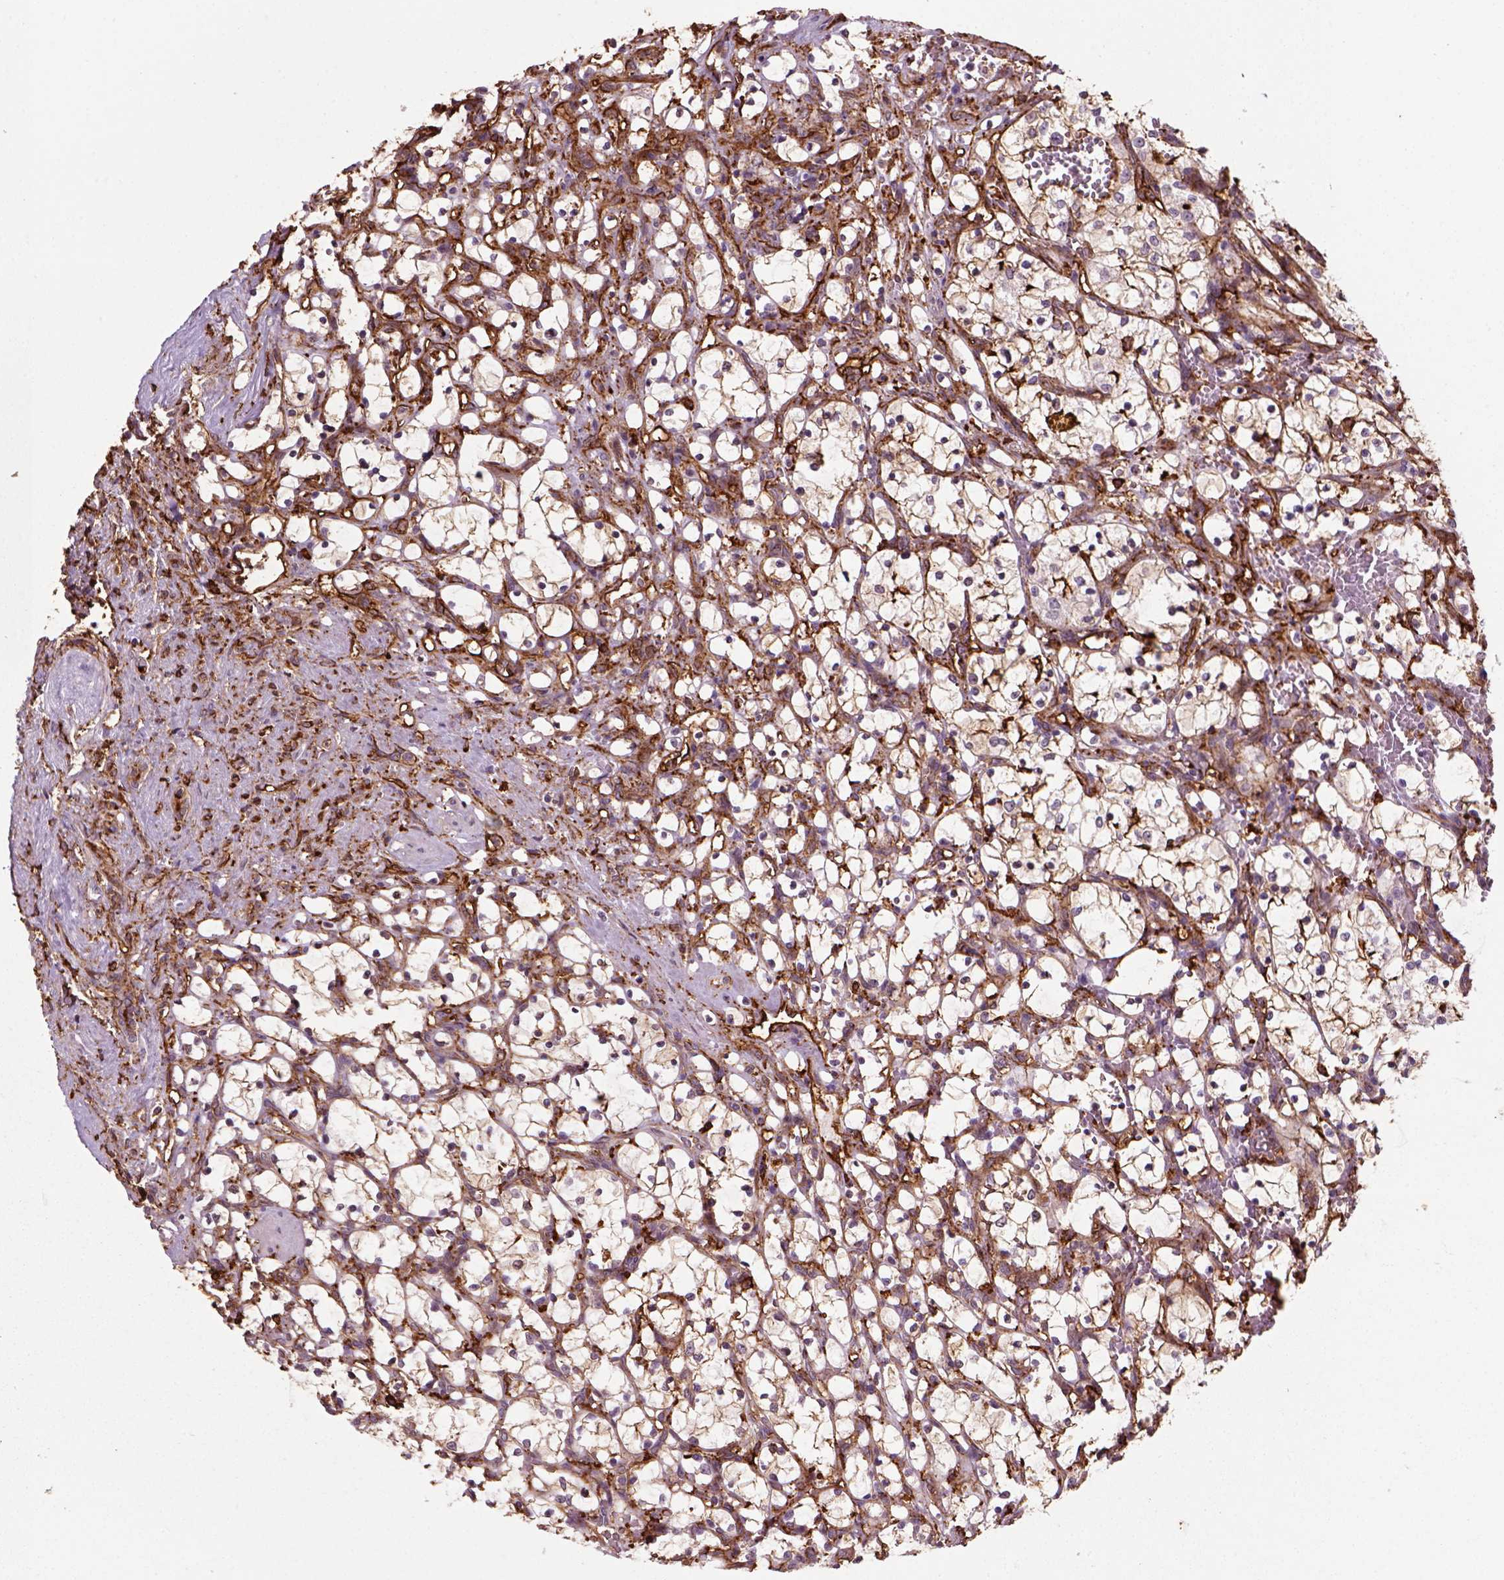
{"staining": {"intensity": "moderate", "quantity": "25%-75%", "location": "cytoplasmic/membranous"}, "tissue": "renal cancer", "cell_type": "Tumor cells", "image_type": "cancer", "snomed": [{"axis": "morphology", "description": "Adenocarcinoma, NOS"}, {"axis": "topography", "description": "Kidney"}], "caption": "Renal cancer stained with DAB (3,3'-diaminobenzidine) IHC exhibits medium levels of moderate cytoplasmic/membranous expression in approximately 25%-75% of tumor cells. The staining was performed using DAB to visualize the protein expression in brown, while the nuclei were stained in blue with hematoxylin (Magnification: 20x).", "gene": "MARCKS", "patient": {"sex": "female", "age": 69}}